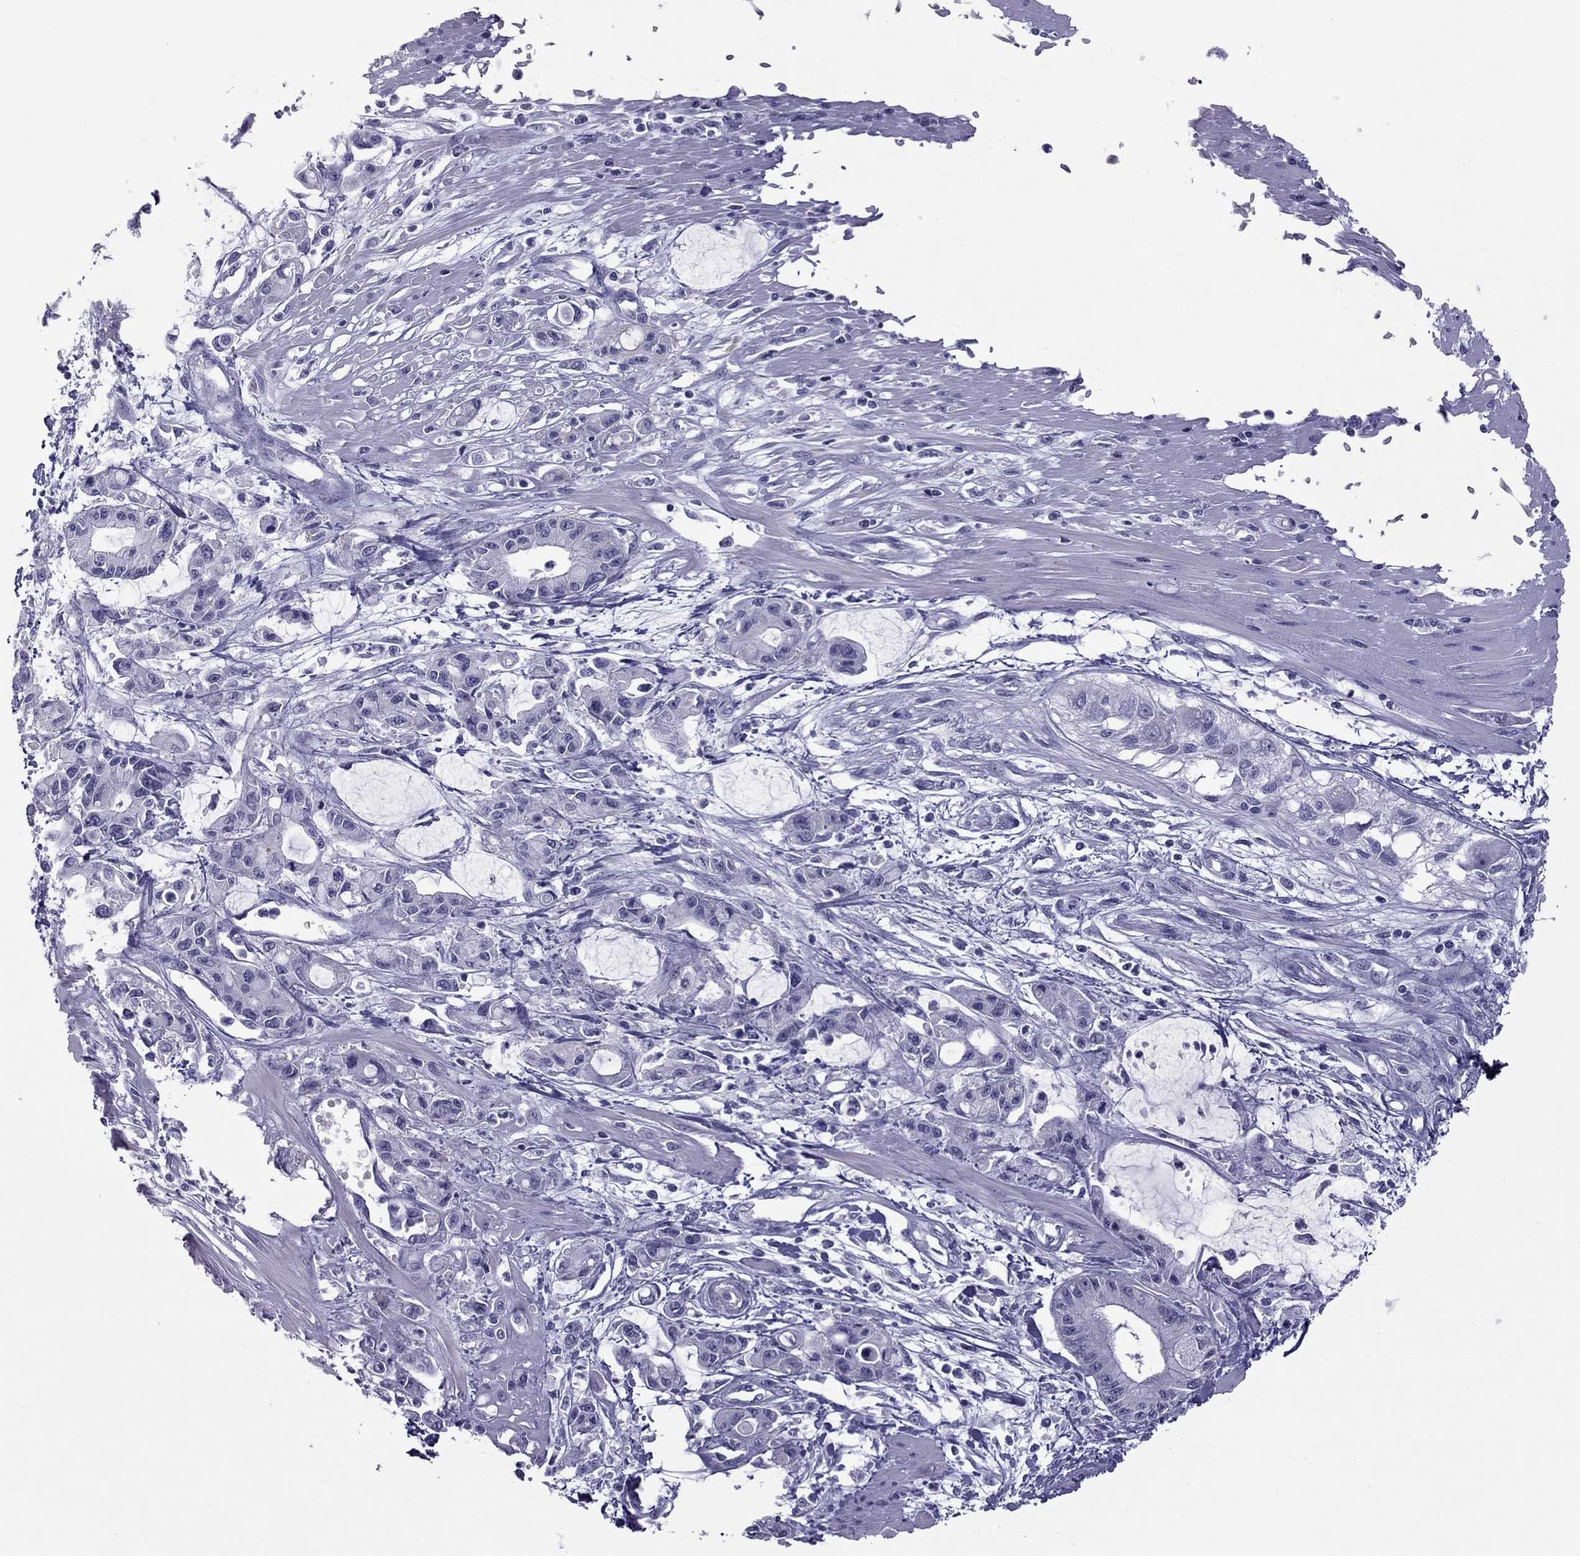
{"staining": {"intensity": "negative", "quantity": "none", "location": "none"}, "tissue": "pancreatic cancer", "cell_type": "Tumor cells", "image_type": "cancer", "snomed": [{"axis": "morphology", "description": "Adenocarcinoma, NOS"}, {"axis": "topography", "description": "Pancreas"}], "caption": "There is no significant positivity in tumor cells of pancreatic cancer (adenocarcinoma).", "gene": "TEX14", "patient": {"sex": "male", "age": 48}}